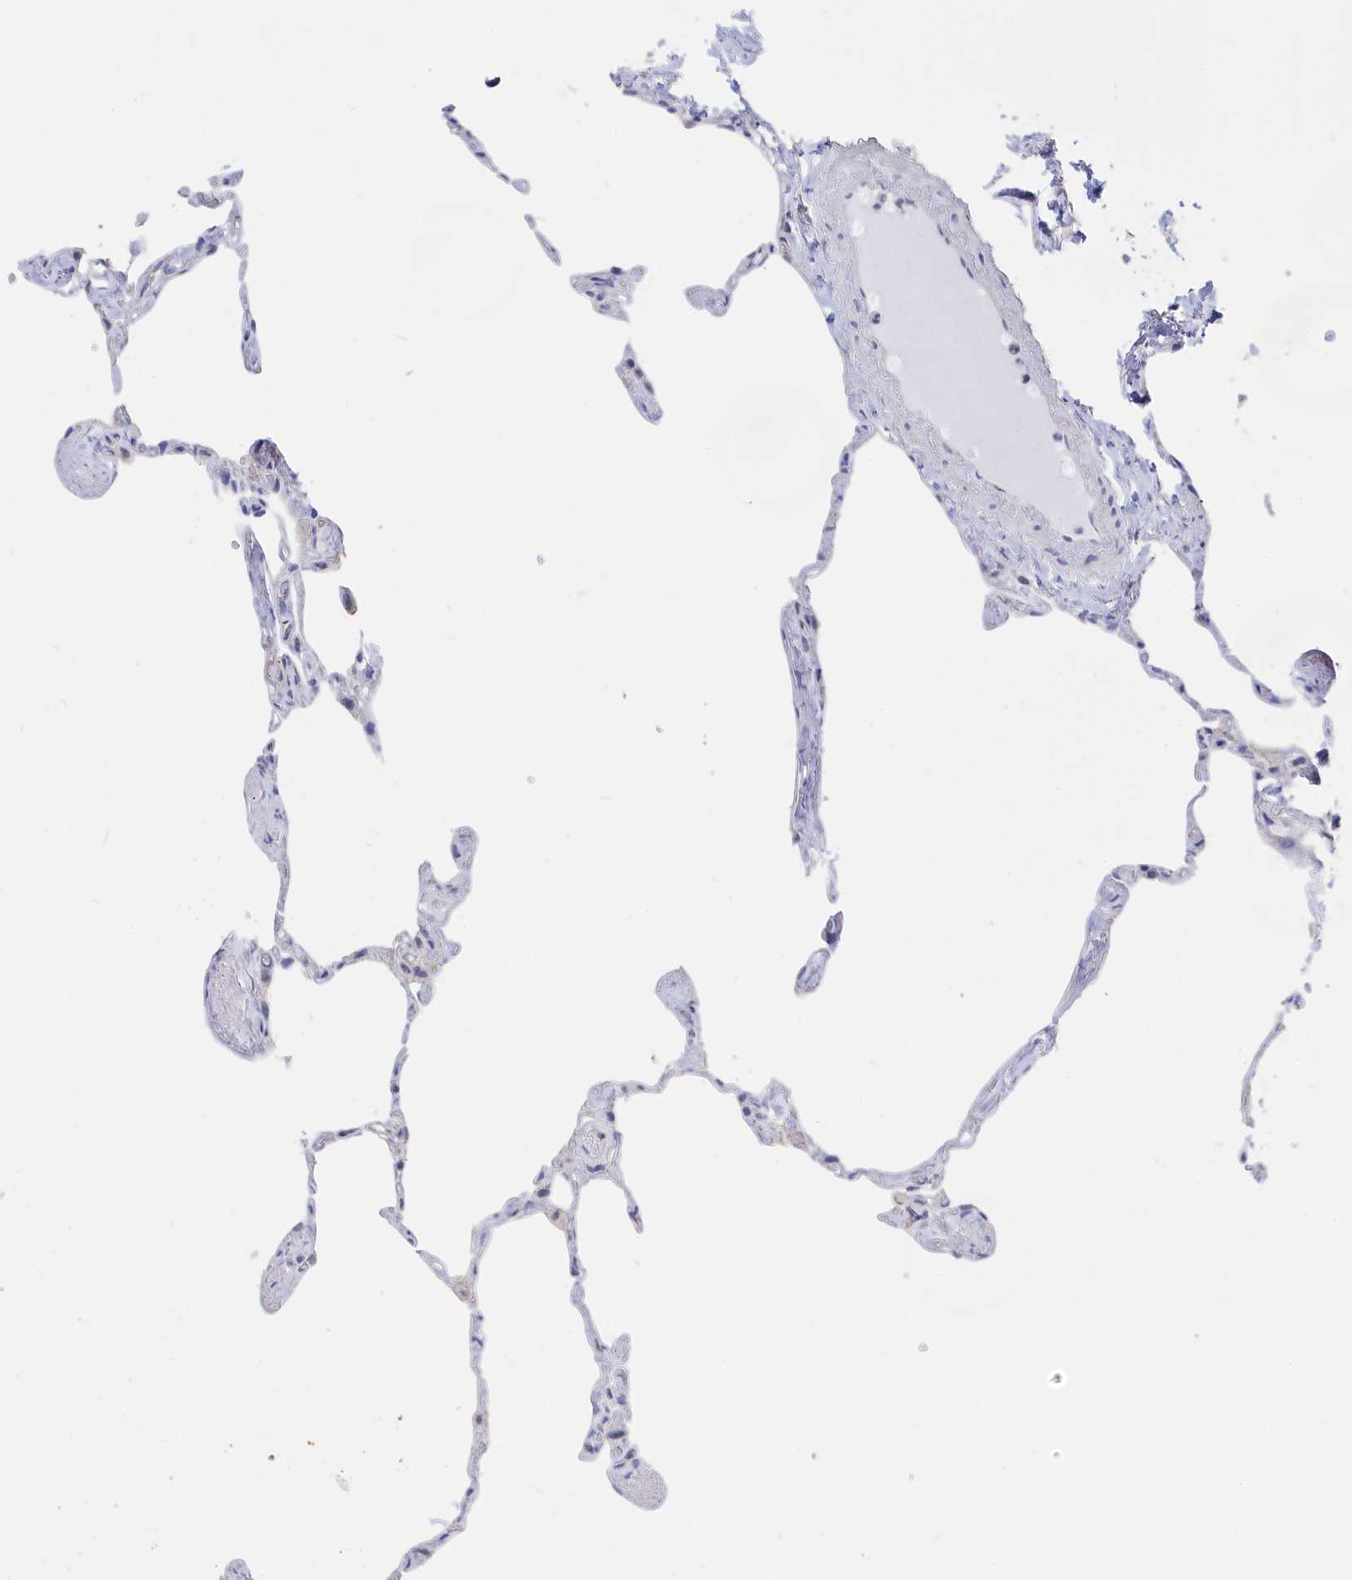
{"staining": {"intensity": "negative", "quantity": "none", "location": "none"}, "tissue": "lung", "cell_type": "Alveolar cells", "image_type": "normal", "snomed": [{"axis": "morphology", "description": "Normal tissue, NOS"}, {"axis": "topography", "description": "Lung"}], "caption": "A high-resolution photomicrograph shows immunohistochemistry (IHC) staining of unremarkable lung, which reveals no significant positivity in alveolar cells. (Immunohistochemistry (ihc), brightfield microscopy, high magnification).", "gene": "SEMG2", "patient": {"sex": "male", "age": 65}}